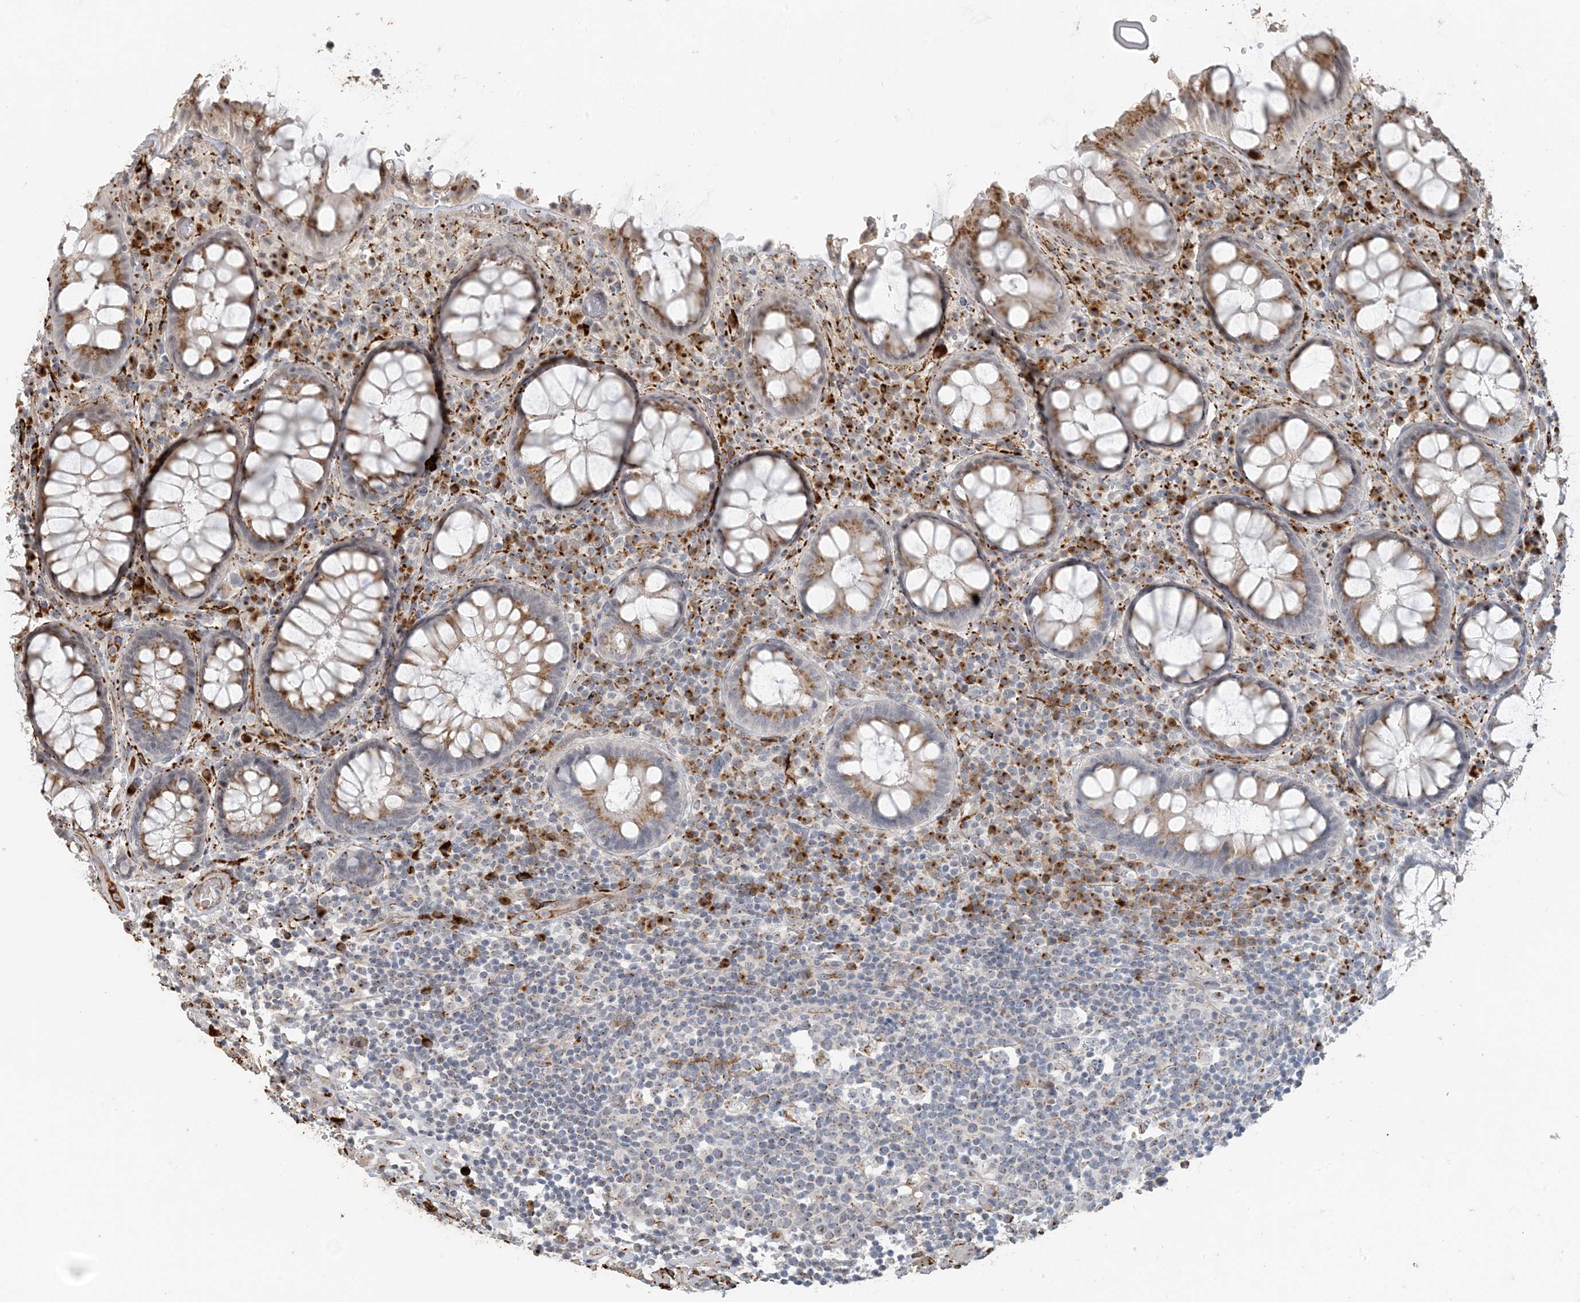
{"staining": {"intensity": "moderate", "quantity": "25%-75%", "location": "cytoplasmic/membranous"}, "tissue": "rectum", "cell_type": "Glandular cells", "image_type": "normal", "snomed": [{"axis": "morphology", "description": "Normal tissue, NOS"}, {"axis": "topography", "description": "Rectum"}], "caption": "Immunohistochemistry histopathology image of unremarkable human rectum stained for a protein (brown), which demonstrates medium levels of moderate cytoplasmic/membranous staining in about 25%-75% of glandular cells.", "gene": "ZCCHC4", "patient": {"sex": "male", "age": 64}}